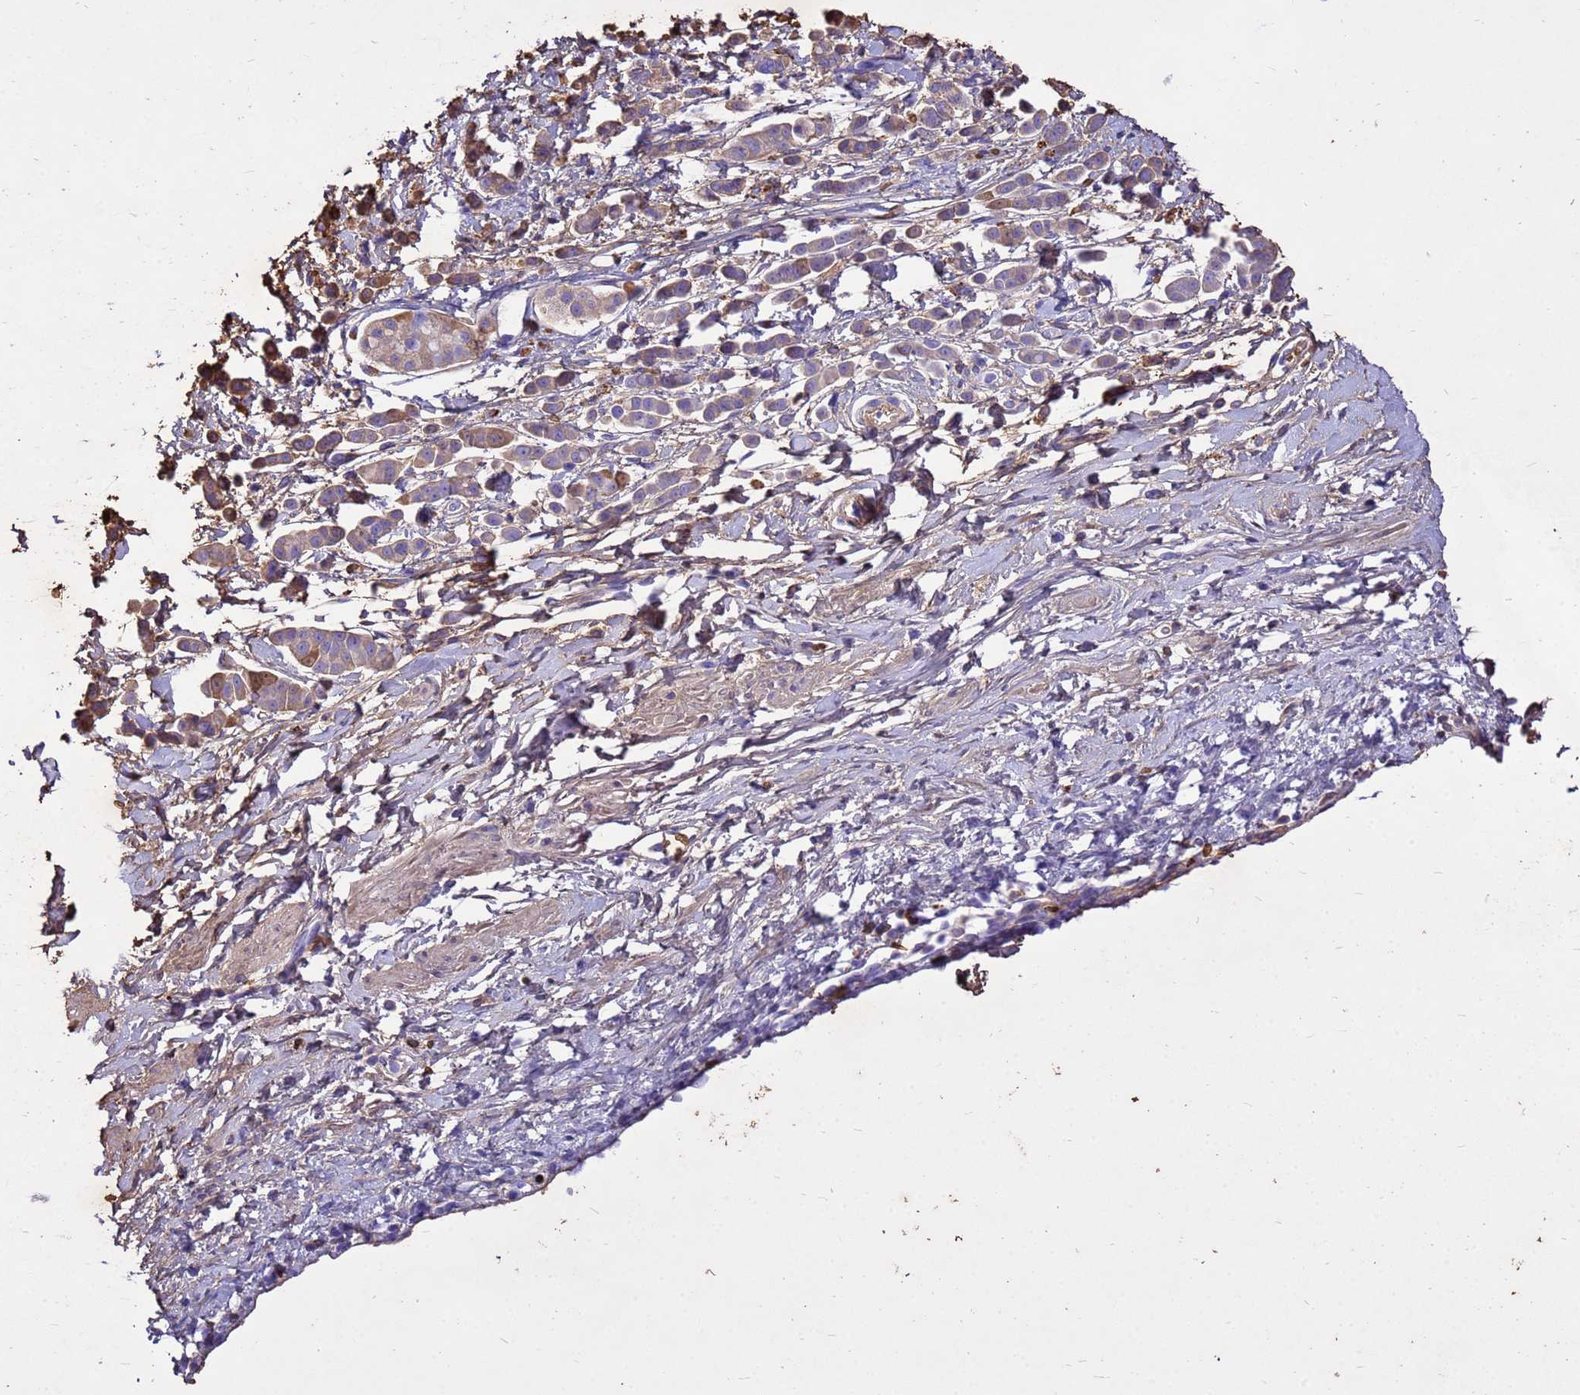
{"staining": {"intensity": "weak", "quantity": "25%-75%", "location": "cytoplasmic/membranous"}, "tissue": "pancreatic cancer", "cell_type": "Tumor cells", "image_type": "cancer", "snomed": [{"axis": "morphology", "description": "Normal tissue, NOS"}, {"axis": "morphology", "description": "Adenocarcinoma, NOS"}, {"axis": "topography", "description": "Pancreas"}], "caption": "Immunohistochemical staining of human adenocarcinoma (pancreatic) exhibits low levels of weak cytoplasmic/membranous positivity in about 25%-75% of tumor cells.", "gene": "HBA2", "patient": {"sex": "female", "age": 64}}